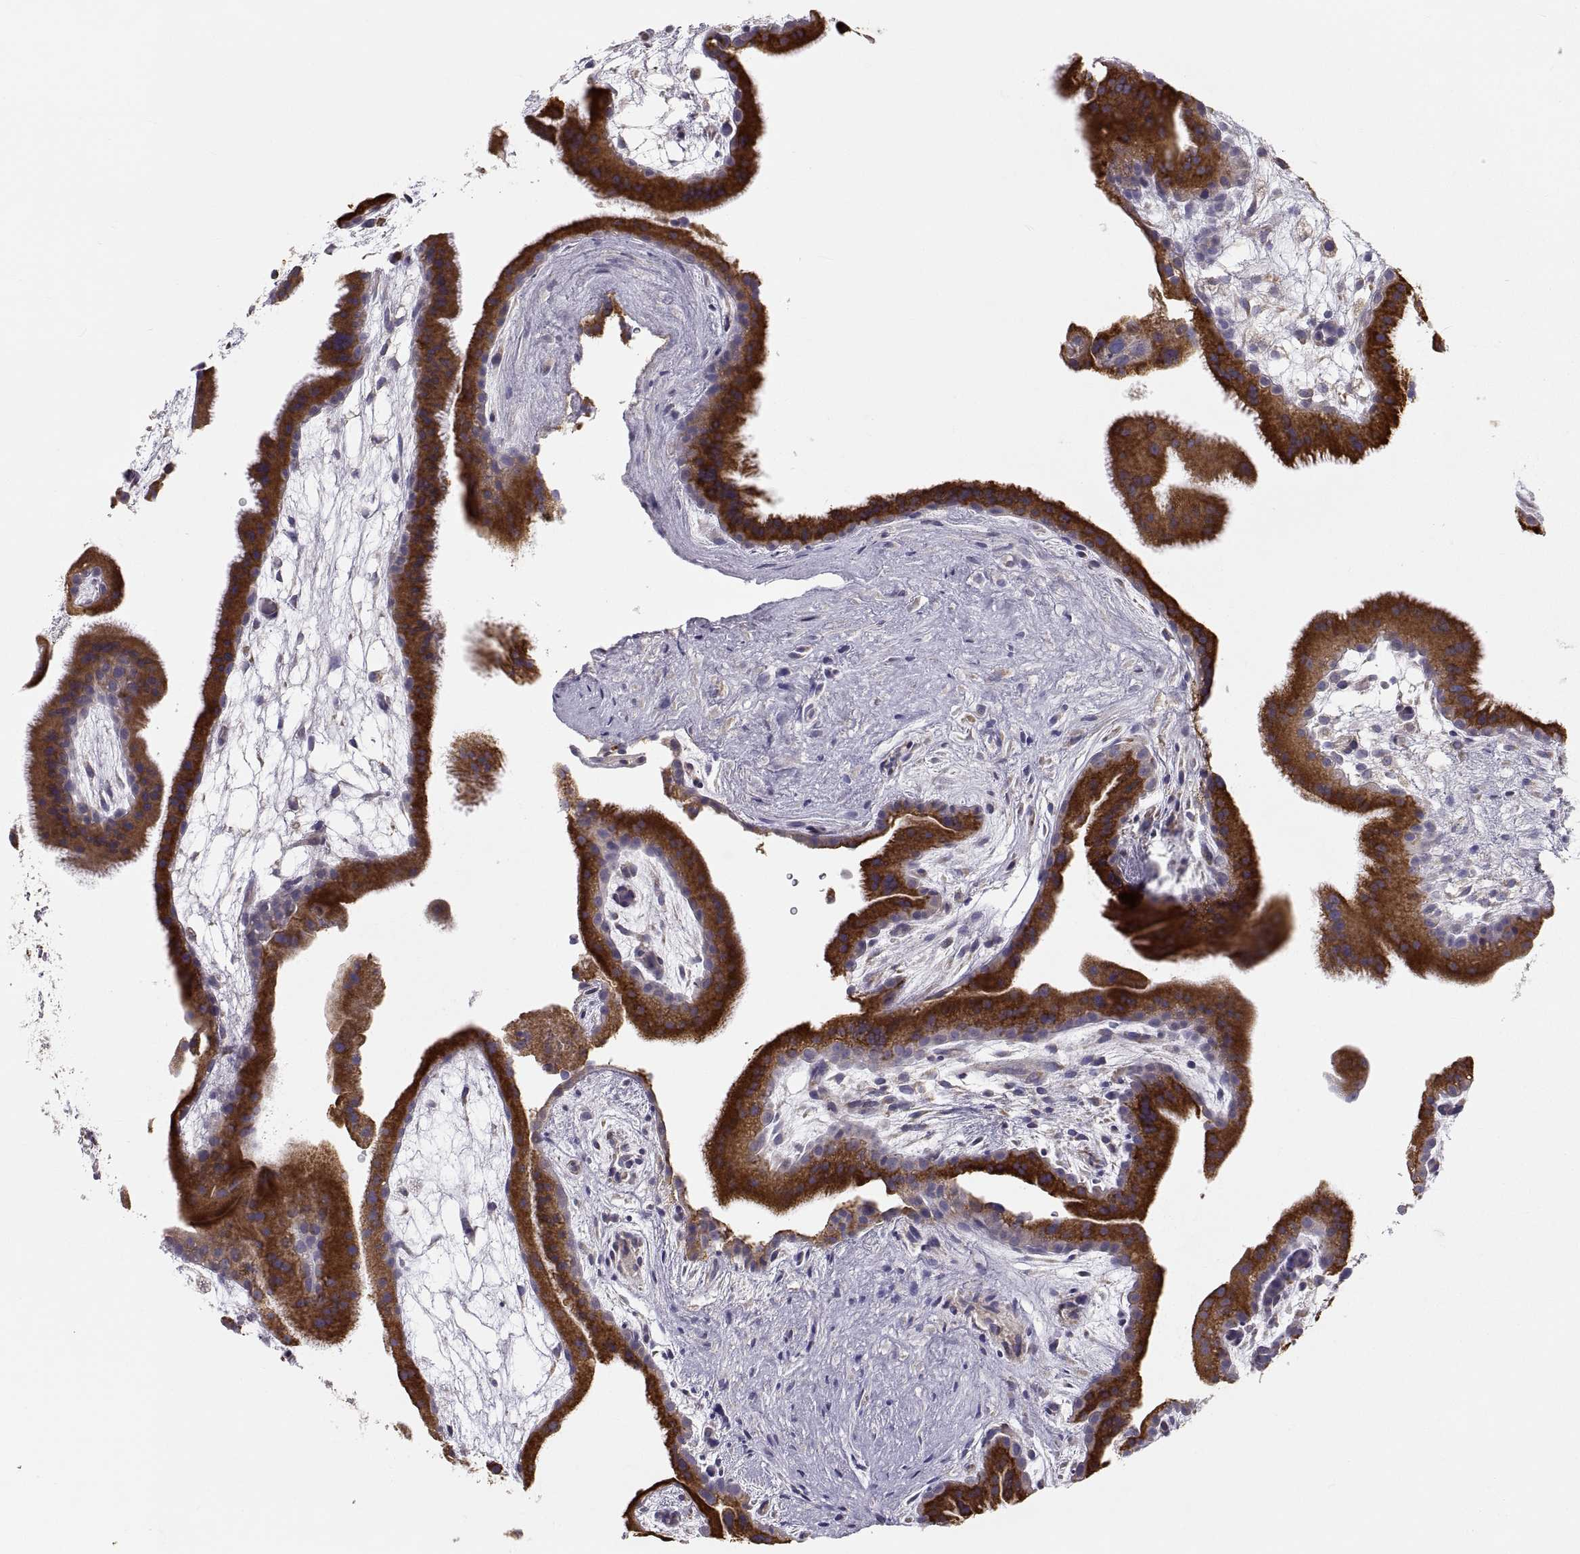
{"staining": {"intensity": "strong", "quantity": "25%-75%", "location": "cytoplasmic/membranous"}, "tissue": "placenta", "cell_type": "Decidual cells", "image_type": "normal", "snomed": [{"axis": "morphology", "description": "Normal tissue, NOS"}, {"axis": "topography", "description": "Placenta"}], "caption": "IHC histopathology image of unremarkable placenta: placenta stained using immunohistochemistry (IHC) reveals high levels of strong protein expression localized specifically in the cytoplasmic/membranous of decidual cells, appearing as a cytoplasmic/membranous brown color.", "gene": "ERO1A", "patient": {"sex": "female", "age": 19}}